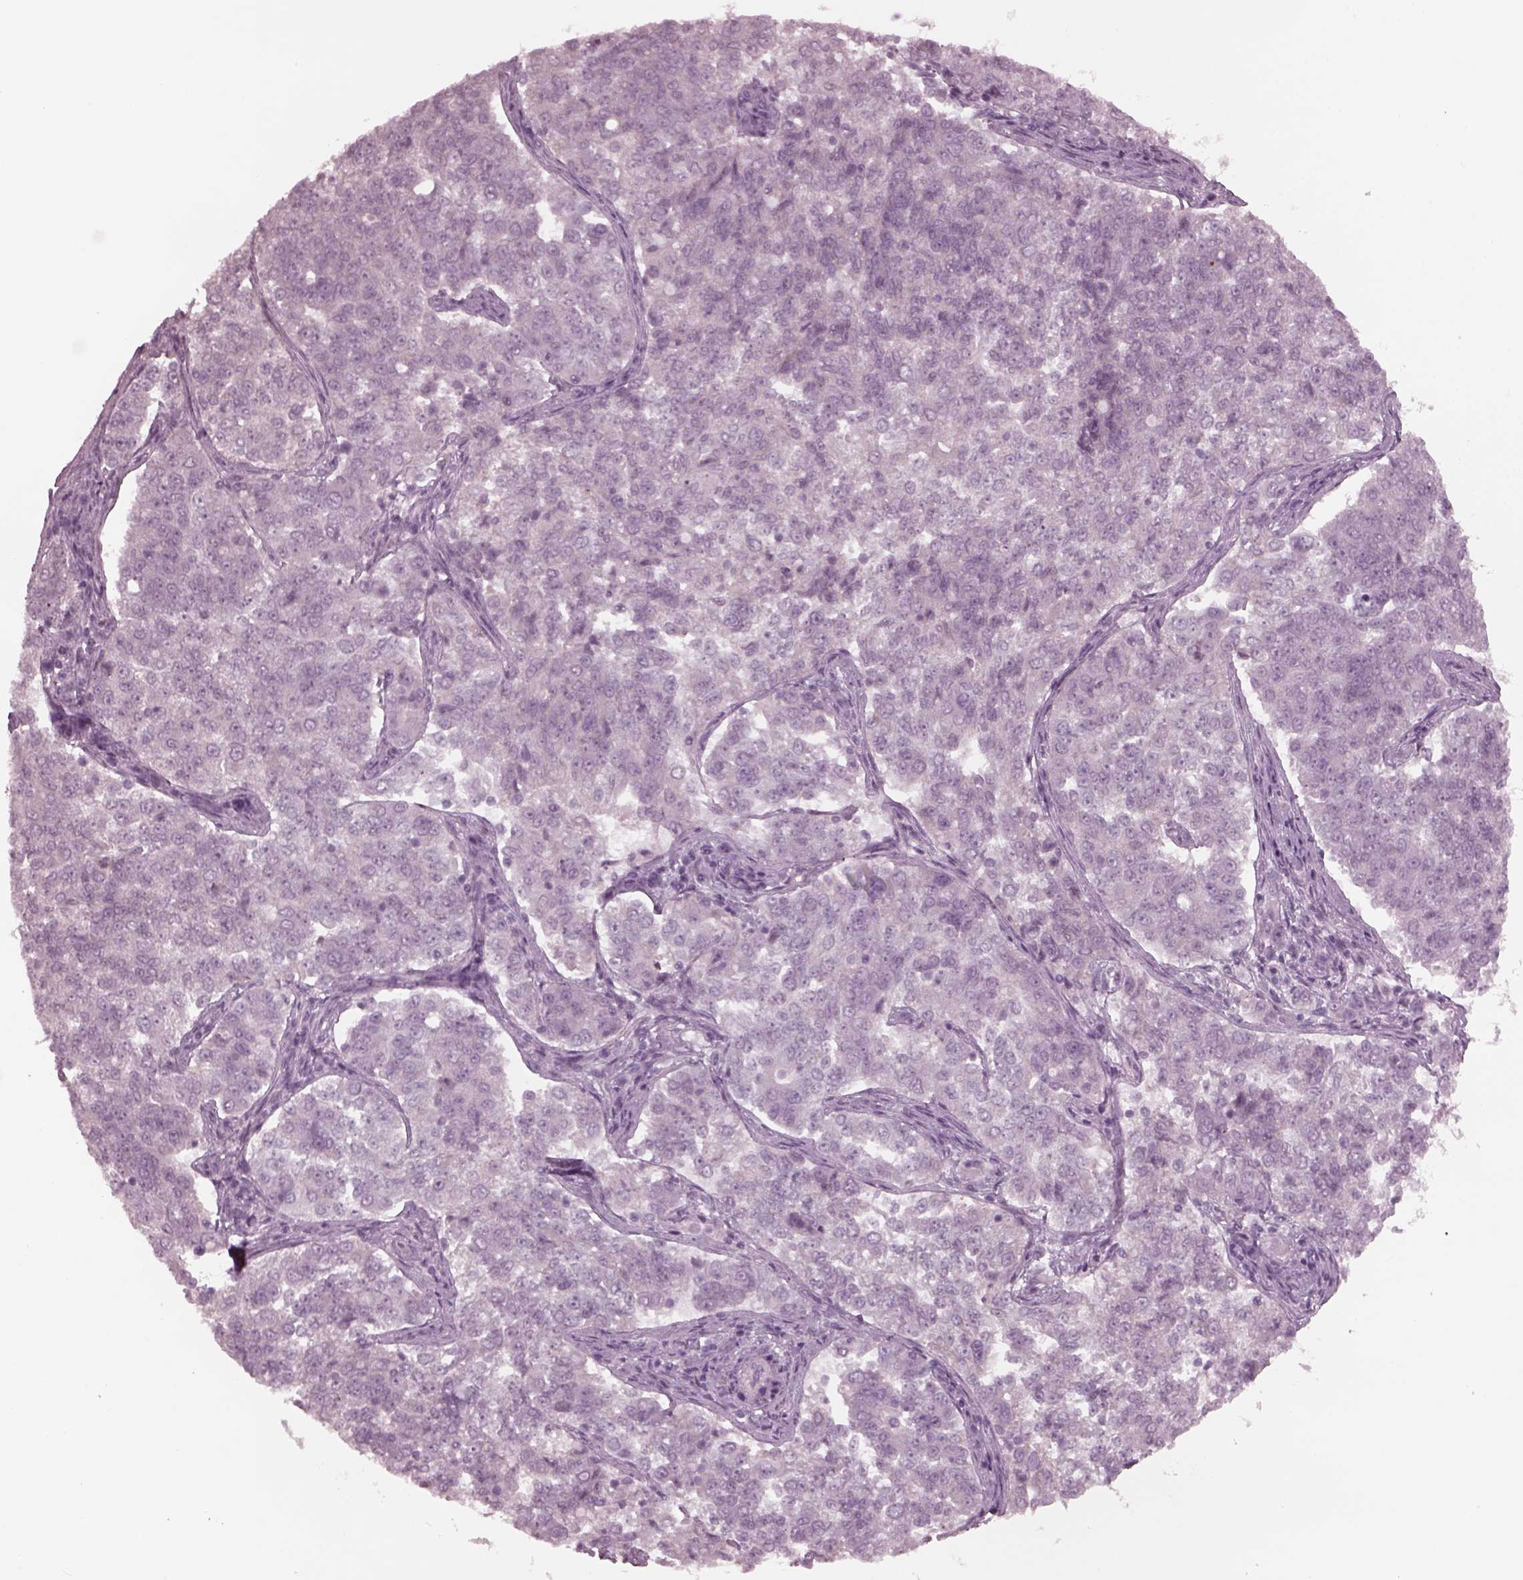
{"staining": {"intensity": "negative", "quantity": "none", "location": "none"}, "tissue": "endometrial cancer", "cell_type": "Tumor cells", "image_type": "cancer", "snomed": [{"axis": "morphology", "description": "Adenocarcinoma, NOS"}, {"axis": "topography", "description": "Endometrium"}], "caption": "A photomicrograph of adenocarcinoma (endometrial) stained for a protein reveals no brown staining in tumor cells.", "gene": "YY2", "patient": {"sex": "female", "age": 43}}